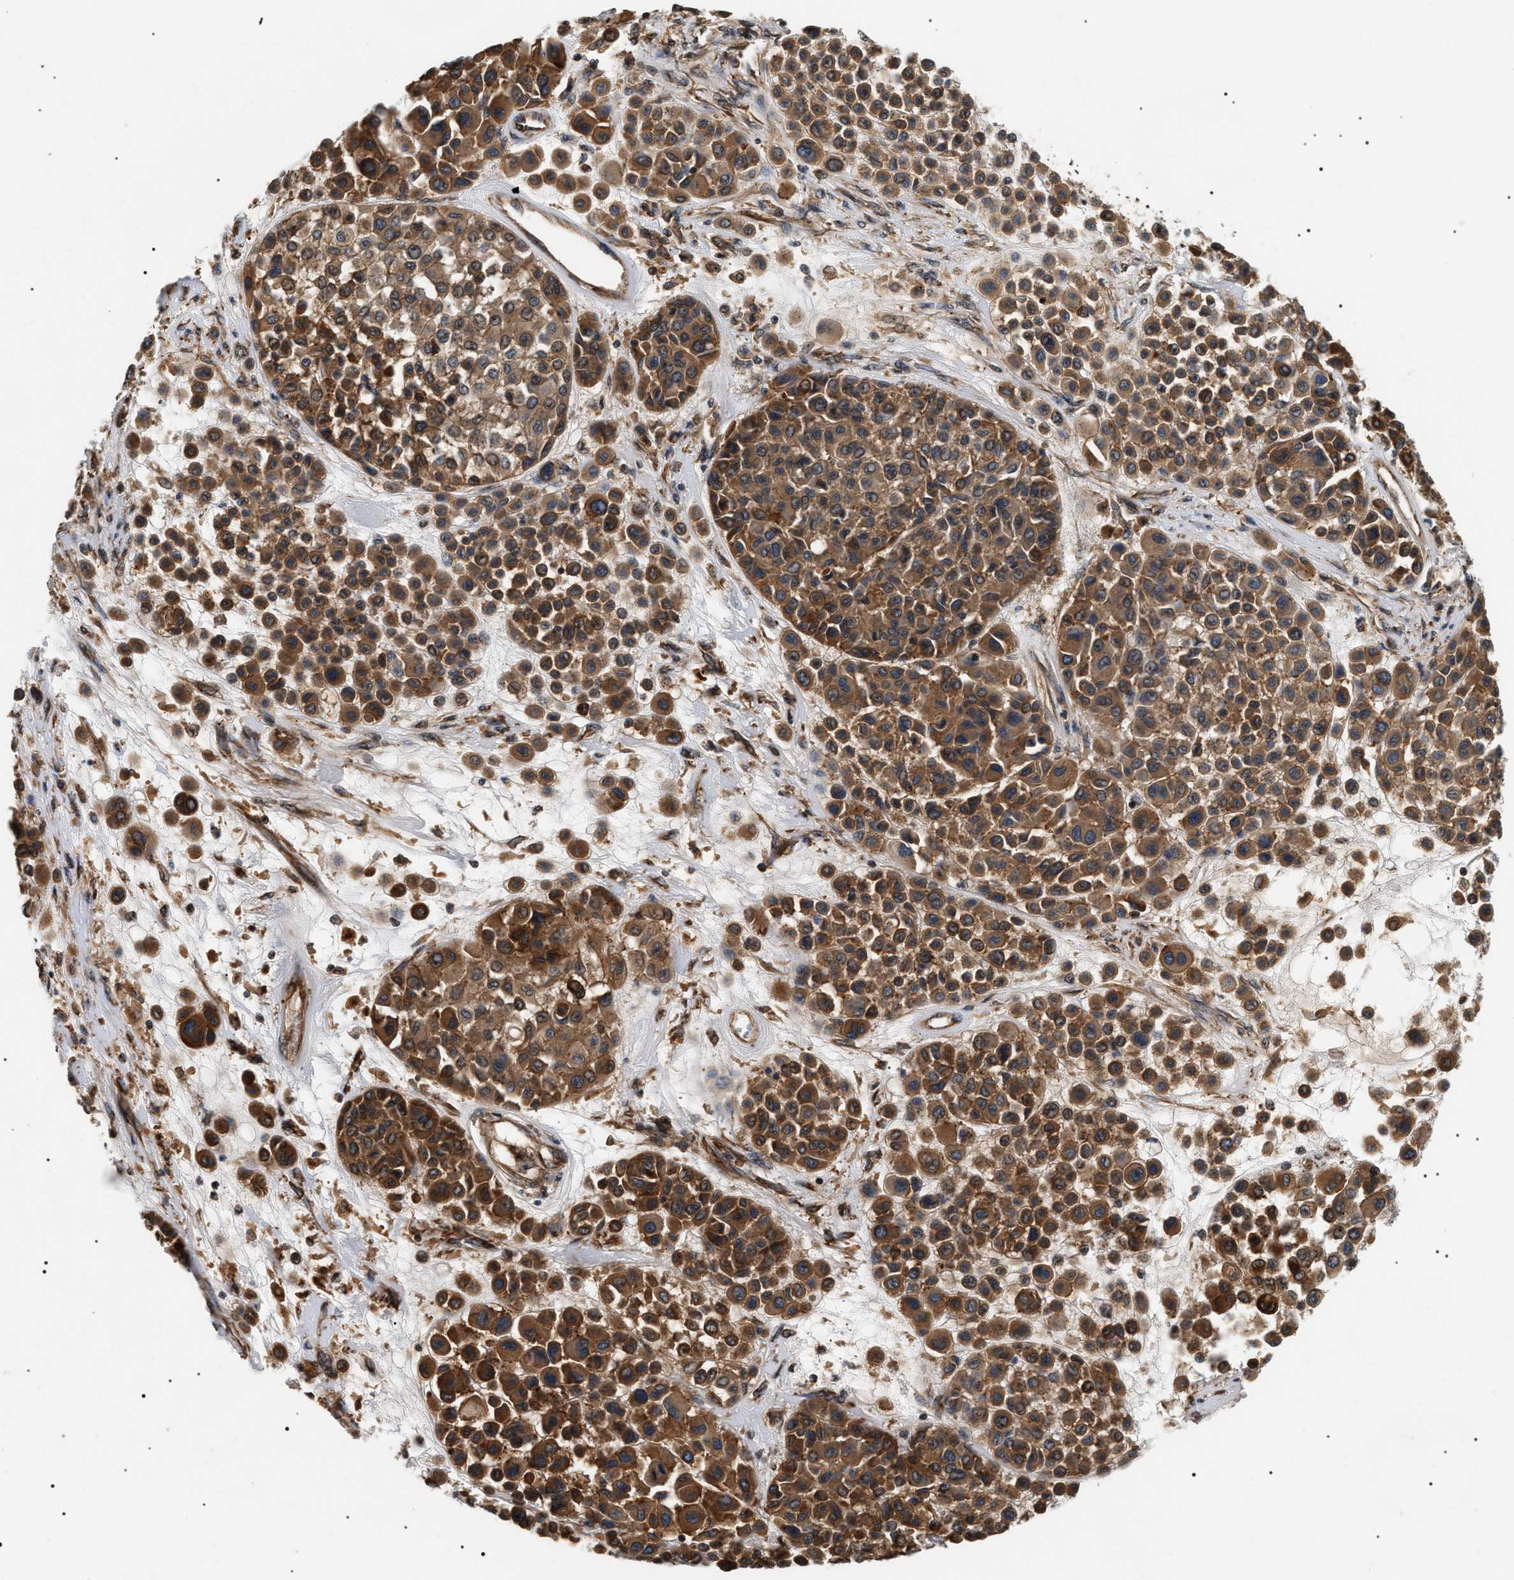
{"staining": {"intensity": "moderate", "quantity": ">75%", "location": "cytoplasmic/membranous"}, "tissue": "melanoma", "cell_type": "Tumor cells", "image_type": "cancer", "snomed": [{"axis": "morphology", "description": "Malignant melanoma, Metastatic site"}, {"axis": "topography", "description": "Soft tissue"}], "caption": "This micrograph shows immunohistochemistry staining of human malignant melanoma (metastatic site), with medium moderate cytoplasmic/membranous staining in about >75% of tumor cells.", "gene": "SH3GLB2", "patient": {"sex": "male", "age": 41}}